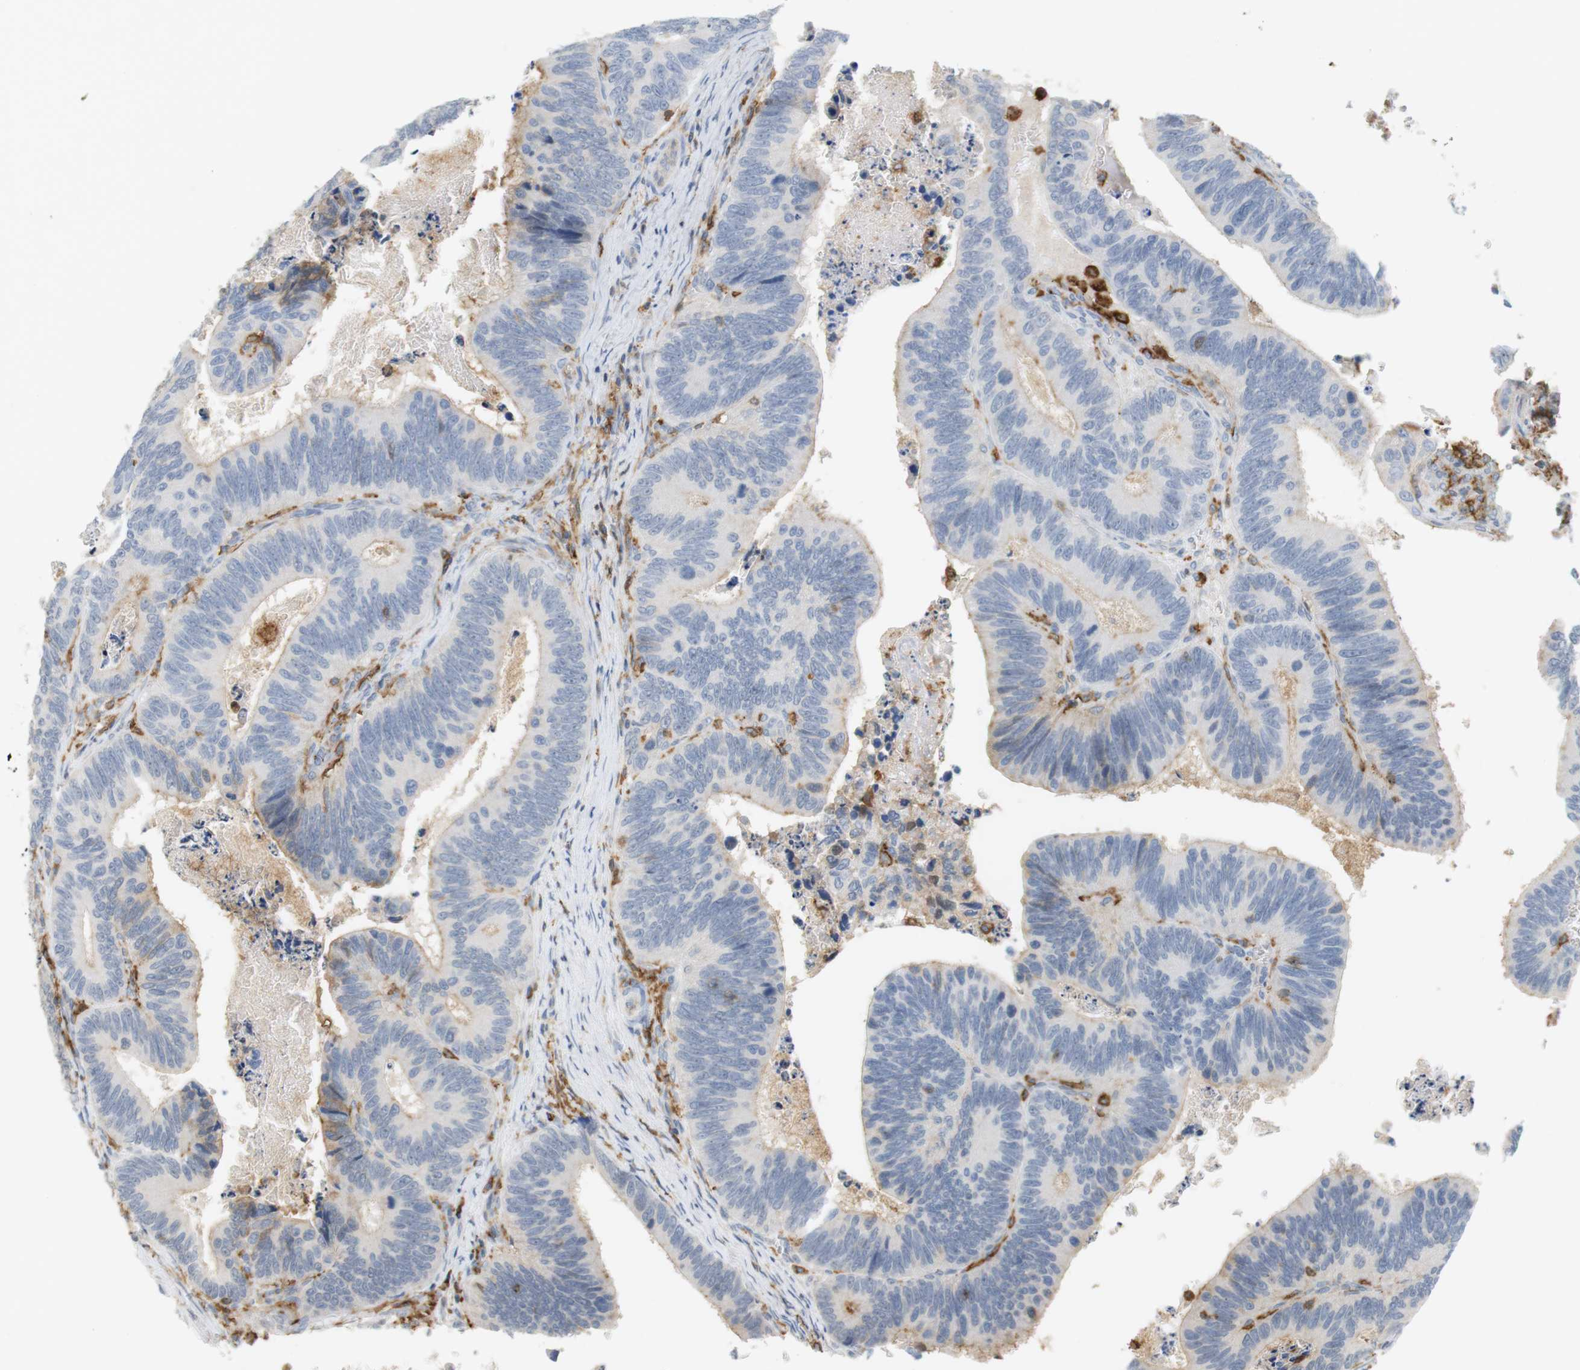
{"staining": {"intensity": "negative", "quantity": "none", "location": "none"}, "tissue": "colorectal cancer", "cell_type": "Tumor cells", "image_type": "cancer", "snomed": [{"axis": "morphology", "description": "Inflammation, NOS"}, {"axis": "morphology", "description": "Adenocarcinoma, NOS"}, {"axis": "topography", "description": "Colon"}], "caption": "Human adenocarcinoma (colorectal) stained for a protein using immunohistochemistry (IHC) displays no expression in tumor cells.", "gene": "SIRPA", "patient": {"sex": "male", "age": 72}}